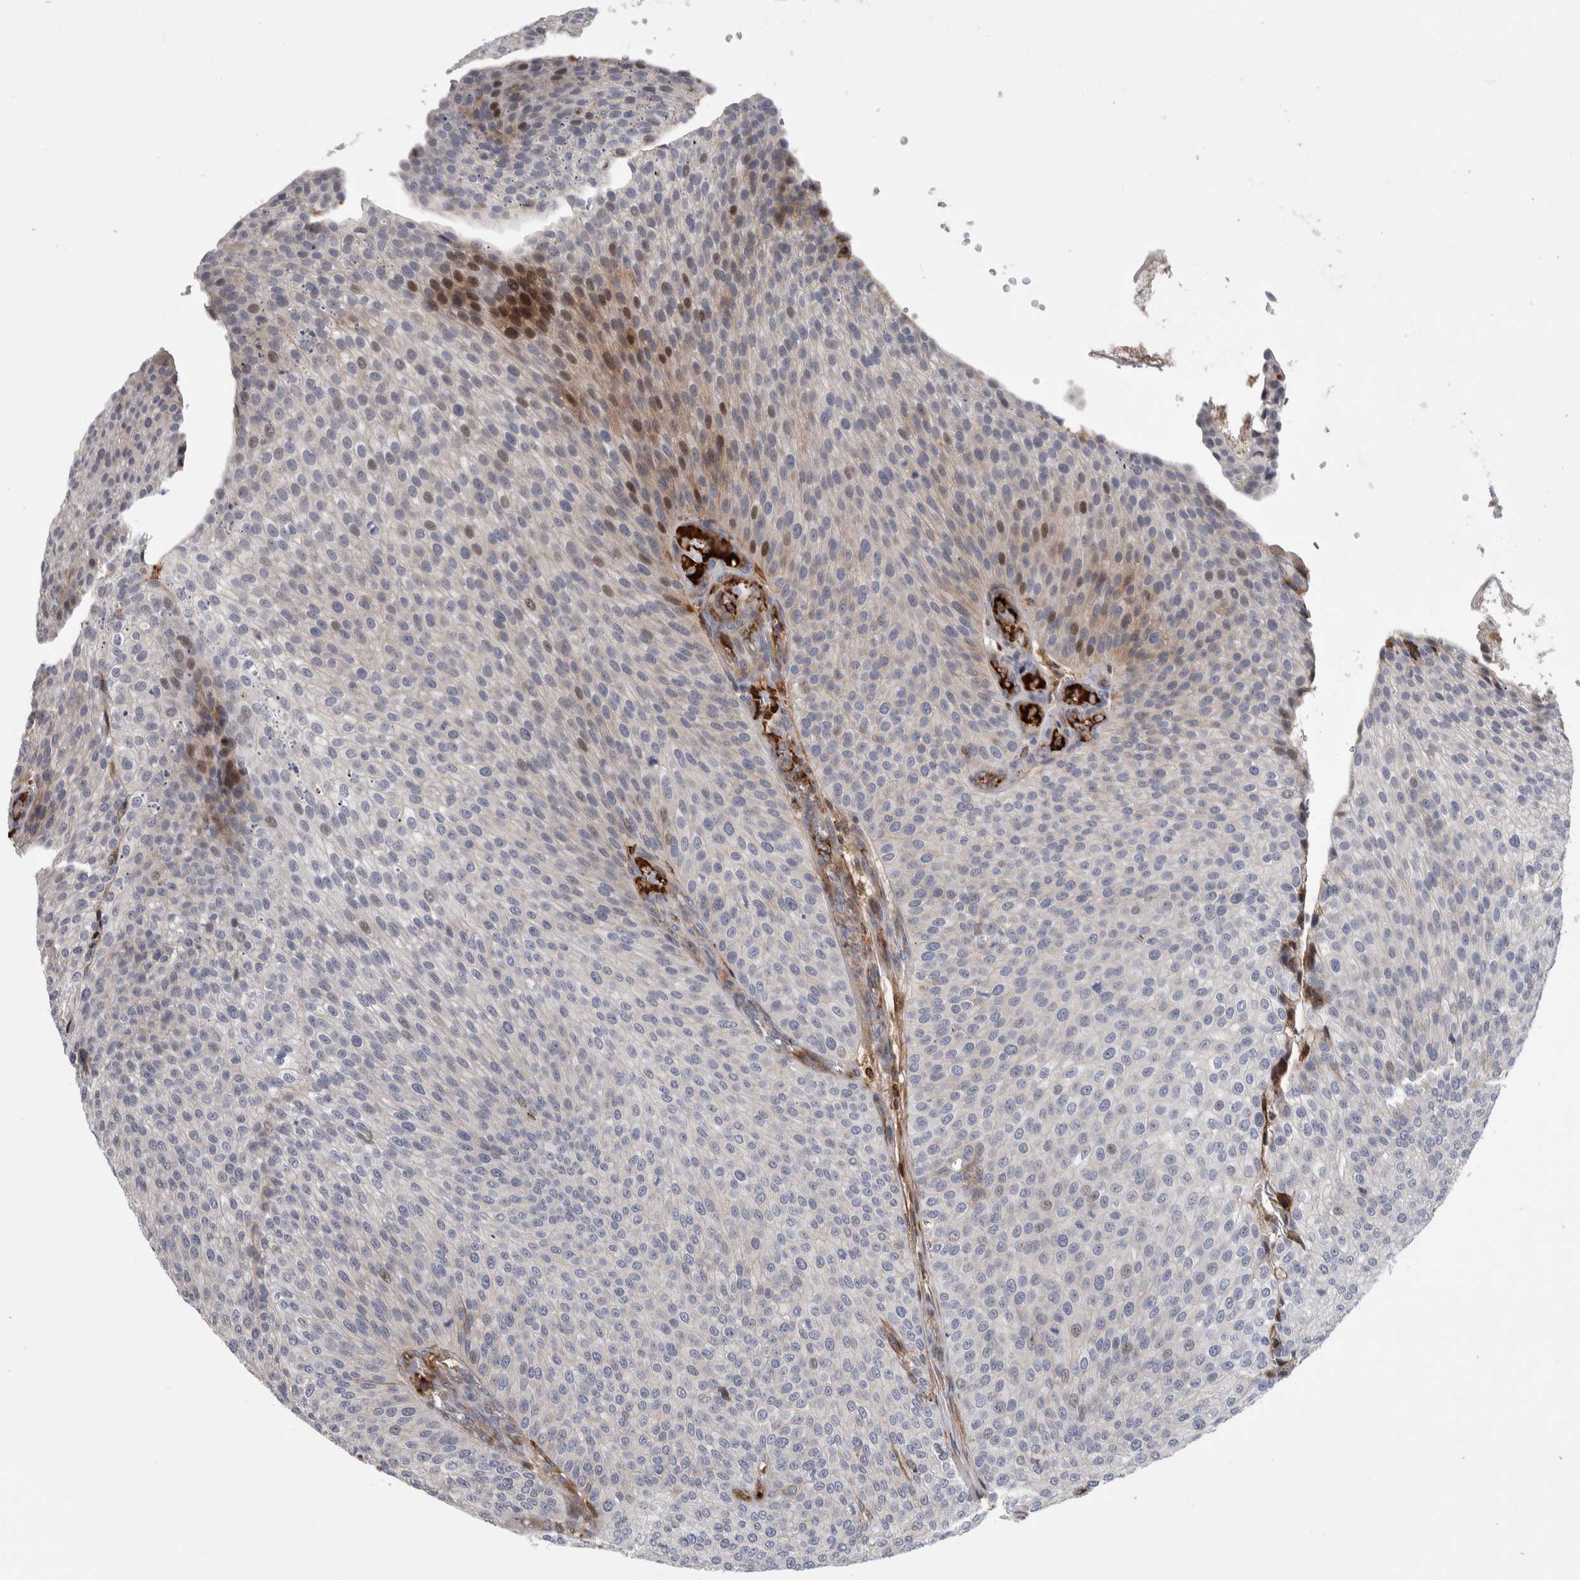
{"staining": {"intensity": "moderate", "quantity": "<25%", "location": "cytoplasmic/membranous,nuclear"}, "tissue": "urothelial cancer", "cell_type": "Tumor cells", "image_type": "cancer", "snomed": [{"axis": "morphology", "description": "Urothelial carcinoma, Low grade"}, {"axis": "topography", "description": "Smooth muscle"}, {"axis": "topography", "description": "Urinary bladder"}], "caption": "High-magnification brightfield microscopy of low-grade urothelial carcinoma stained with DAB (brown) and counterstained with hematoxylin (blue). tumor cells exhibit moderate cytoplasmic/membranous and nuclear positivity is seen in about<25% of cells.", "gene": "PSMG3", "patient": {"sex": "male", "age": 60}}